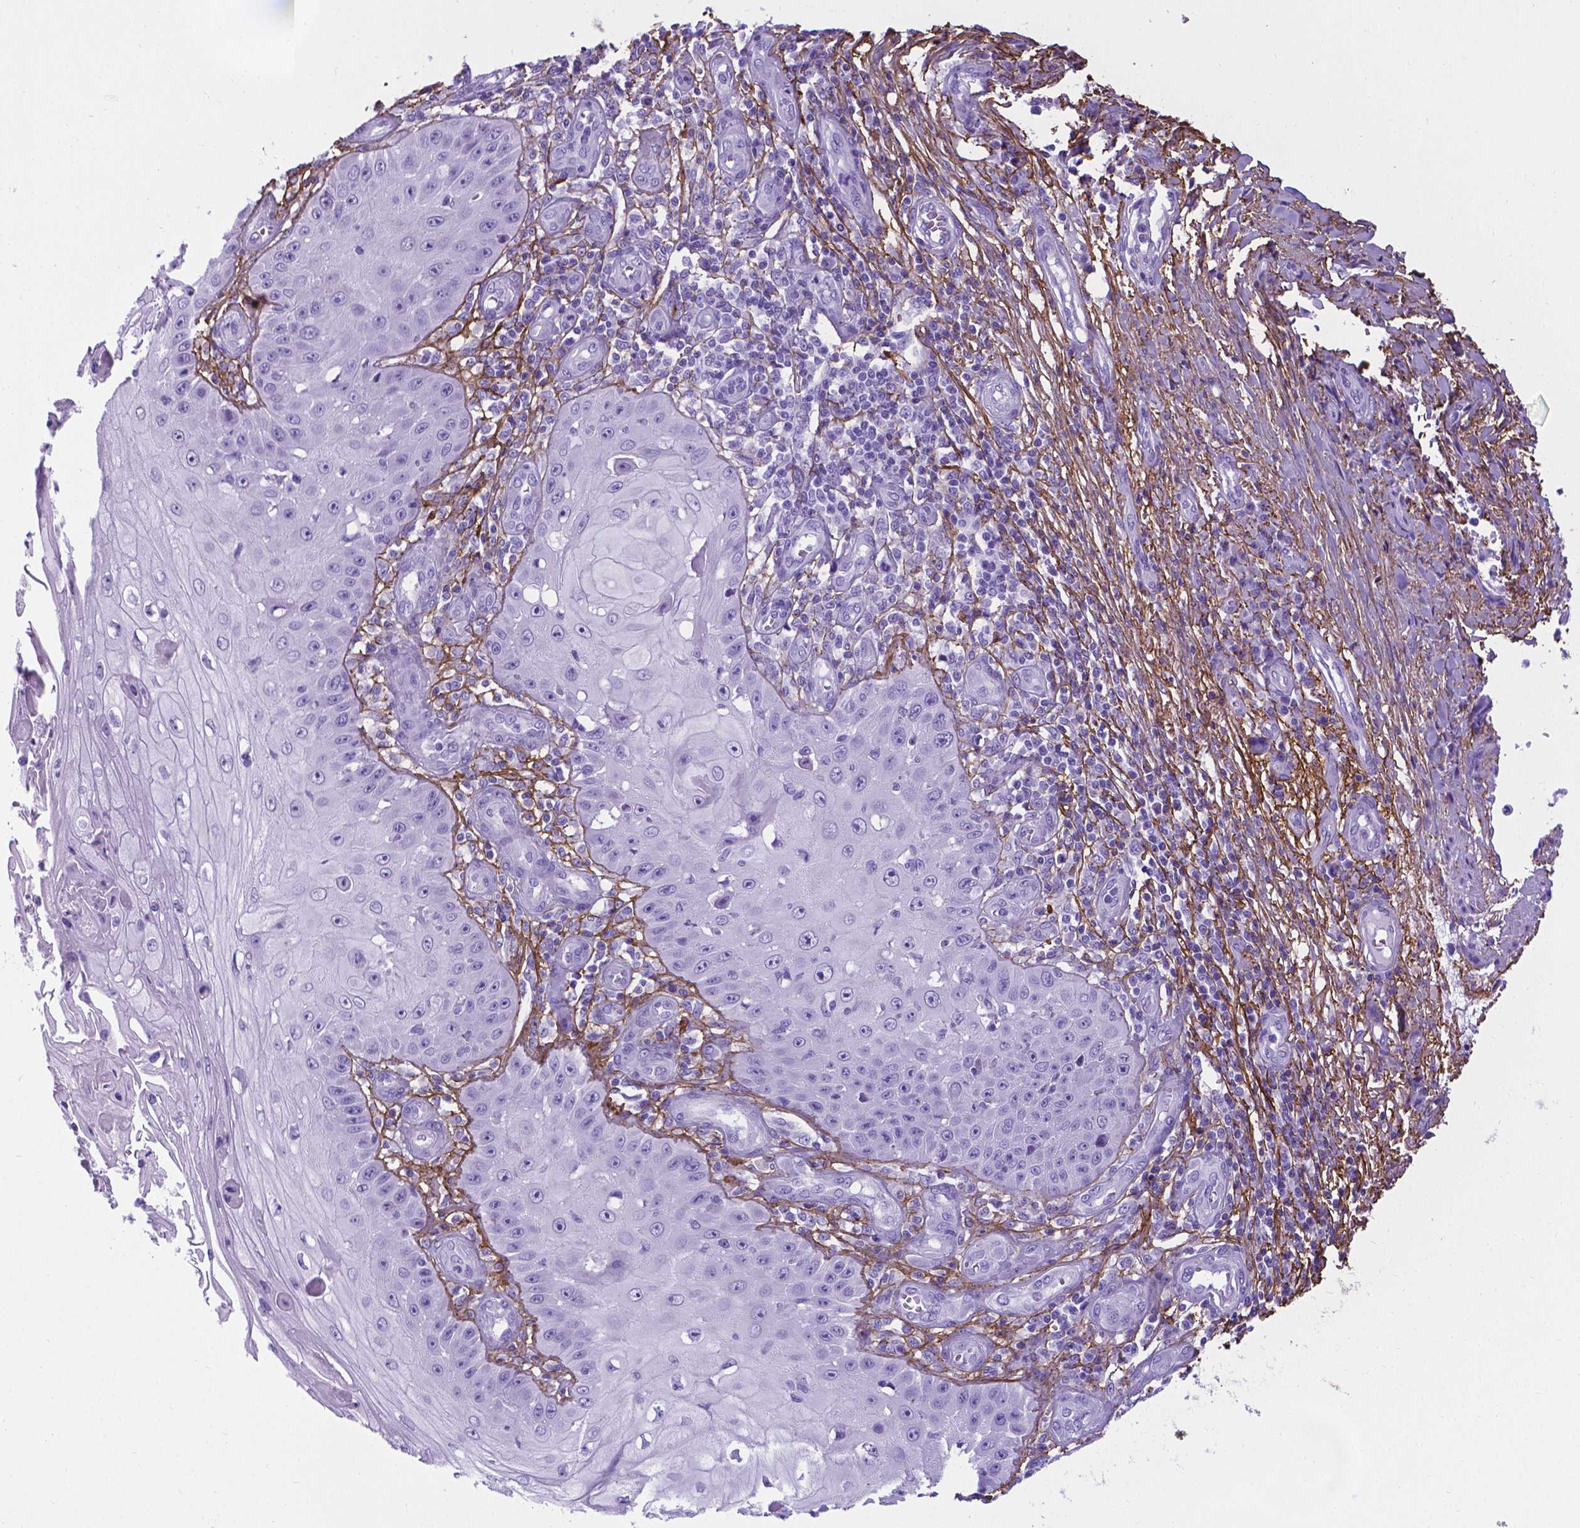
{"staining": {"intensity": "negative", "quantity": "none", "location": "none"}, "tissue": "skin cancer", "cell_type": "Tumor cells", "image_type": "cancer", "snomed": [{"axis": "morphology", "description": "Squamous cell carcinoma, NOS"}, {"axis": "topography", "description": "Skin"}], "caption": "Tumor cells show no significant protein positivity in skin squamous cell carcinoma. The staining is performed using DAB (3,3'-diaminobenzidine) brown chromogen with nuclei counter-stained in using hematoxylin.", "gene": "MFAP2", "patient": {"sex": "male", "age": 70}}